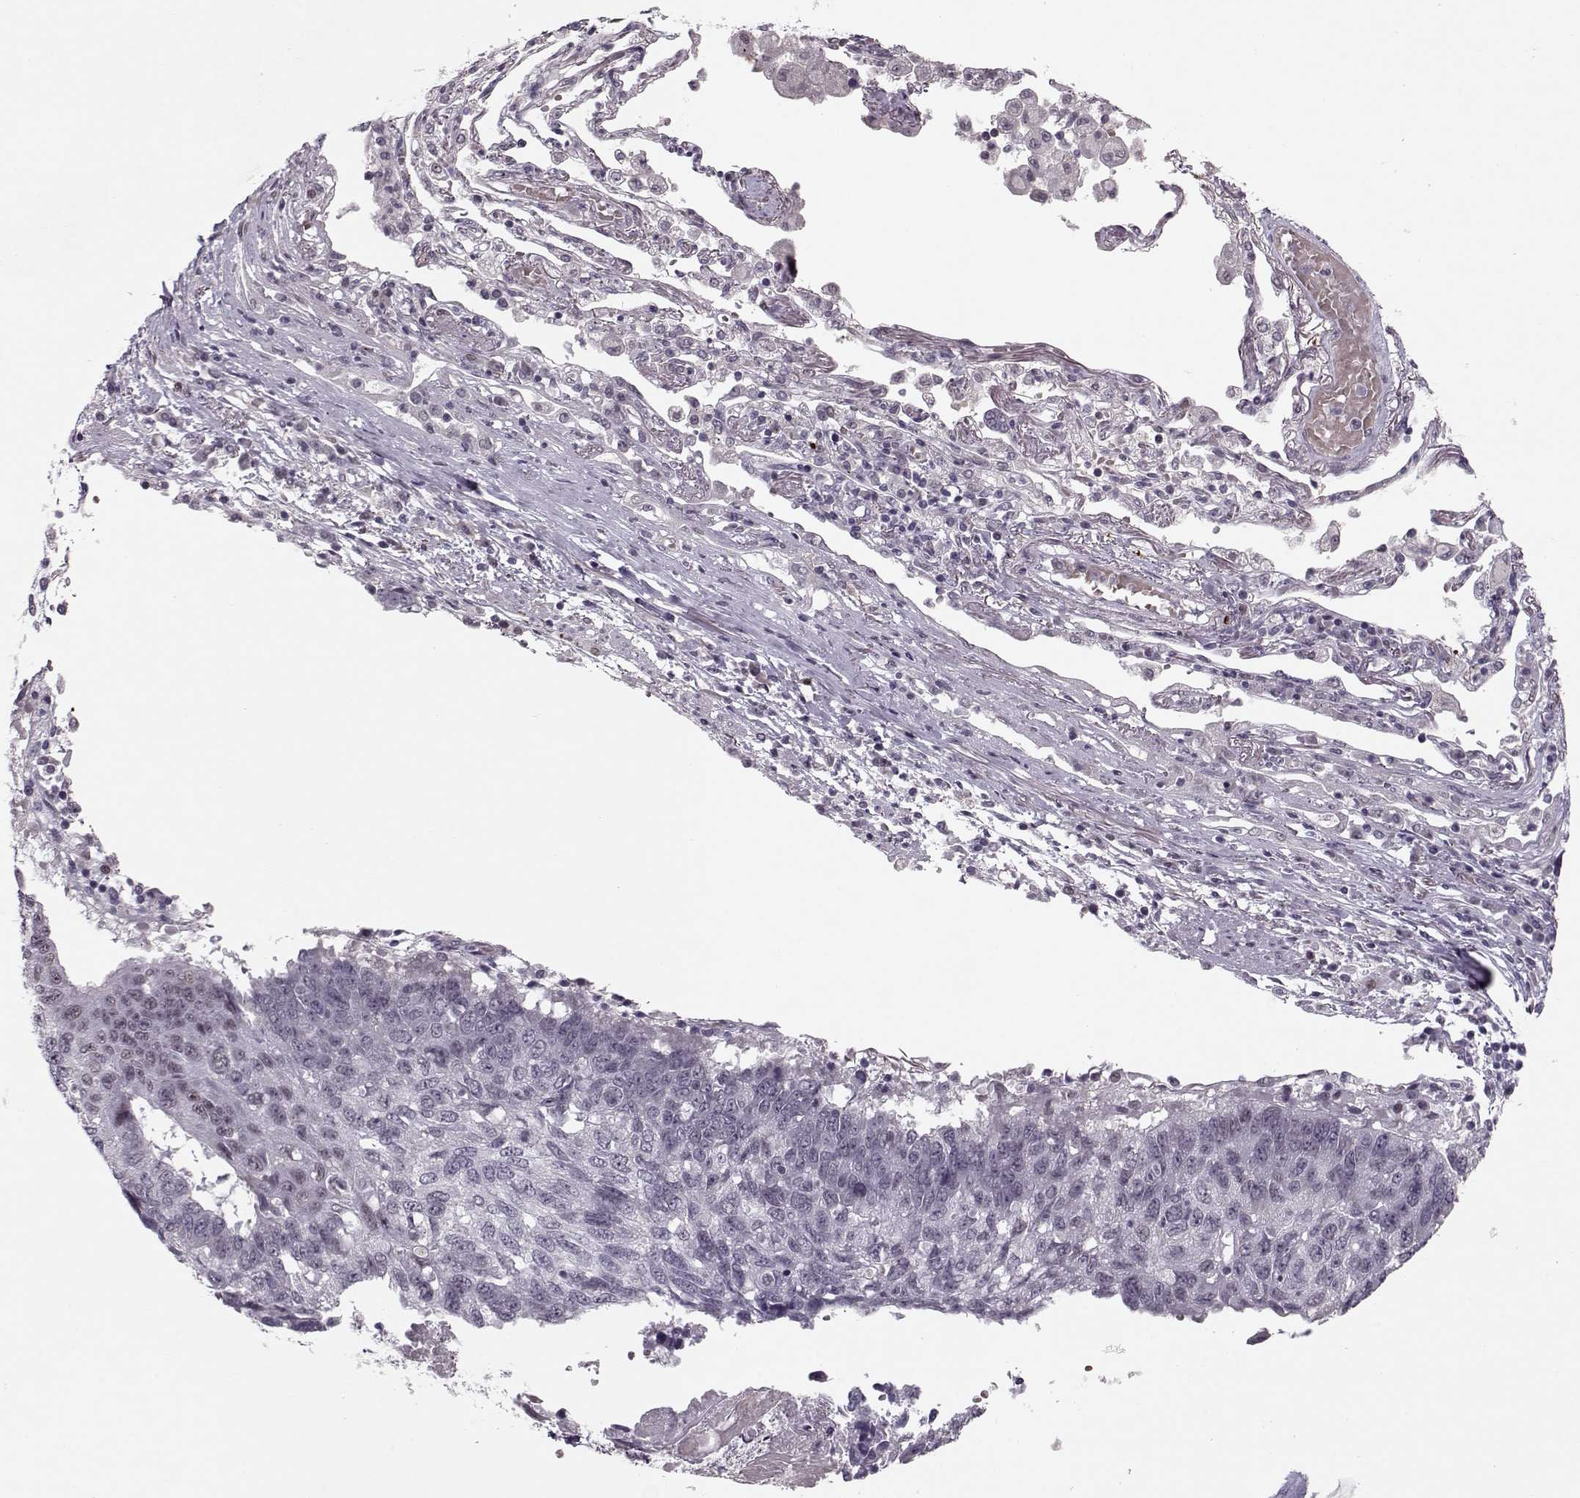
{"staining": {"intensity": "negative", "quantity": "none", "location": "none"}, "tissue": "lung cancer", "cell_type": "Tumor cells", "image_type": "cancer", "snomed": [{"axis": "morphology", "description": "Squamous cell carcinoma, NOS"}, {"axis": "topography", "description": "Lung"}], "caption": "DAB immunohistochemical staining of lung cancer exhibits no significant positivity in tumor cells. (DAB (3,3'-diaminobenzidine) immunohistochemistry, high magnification).", "gene": "DNAI3", "patient": {"sex": "male", "age": 73}}